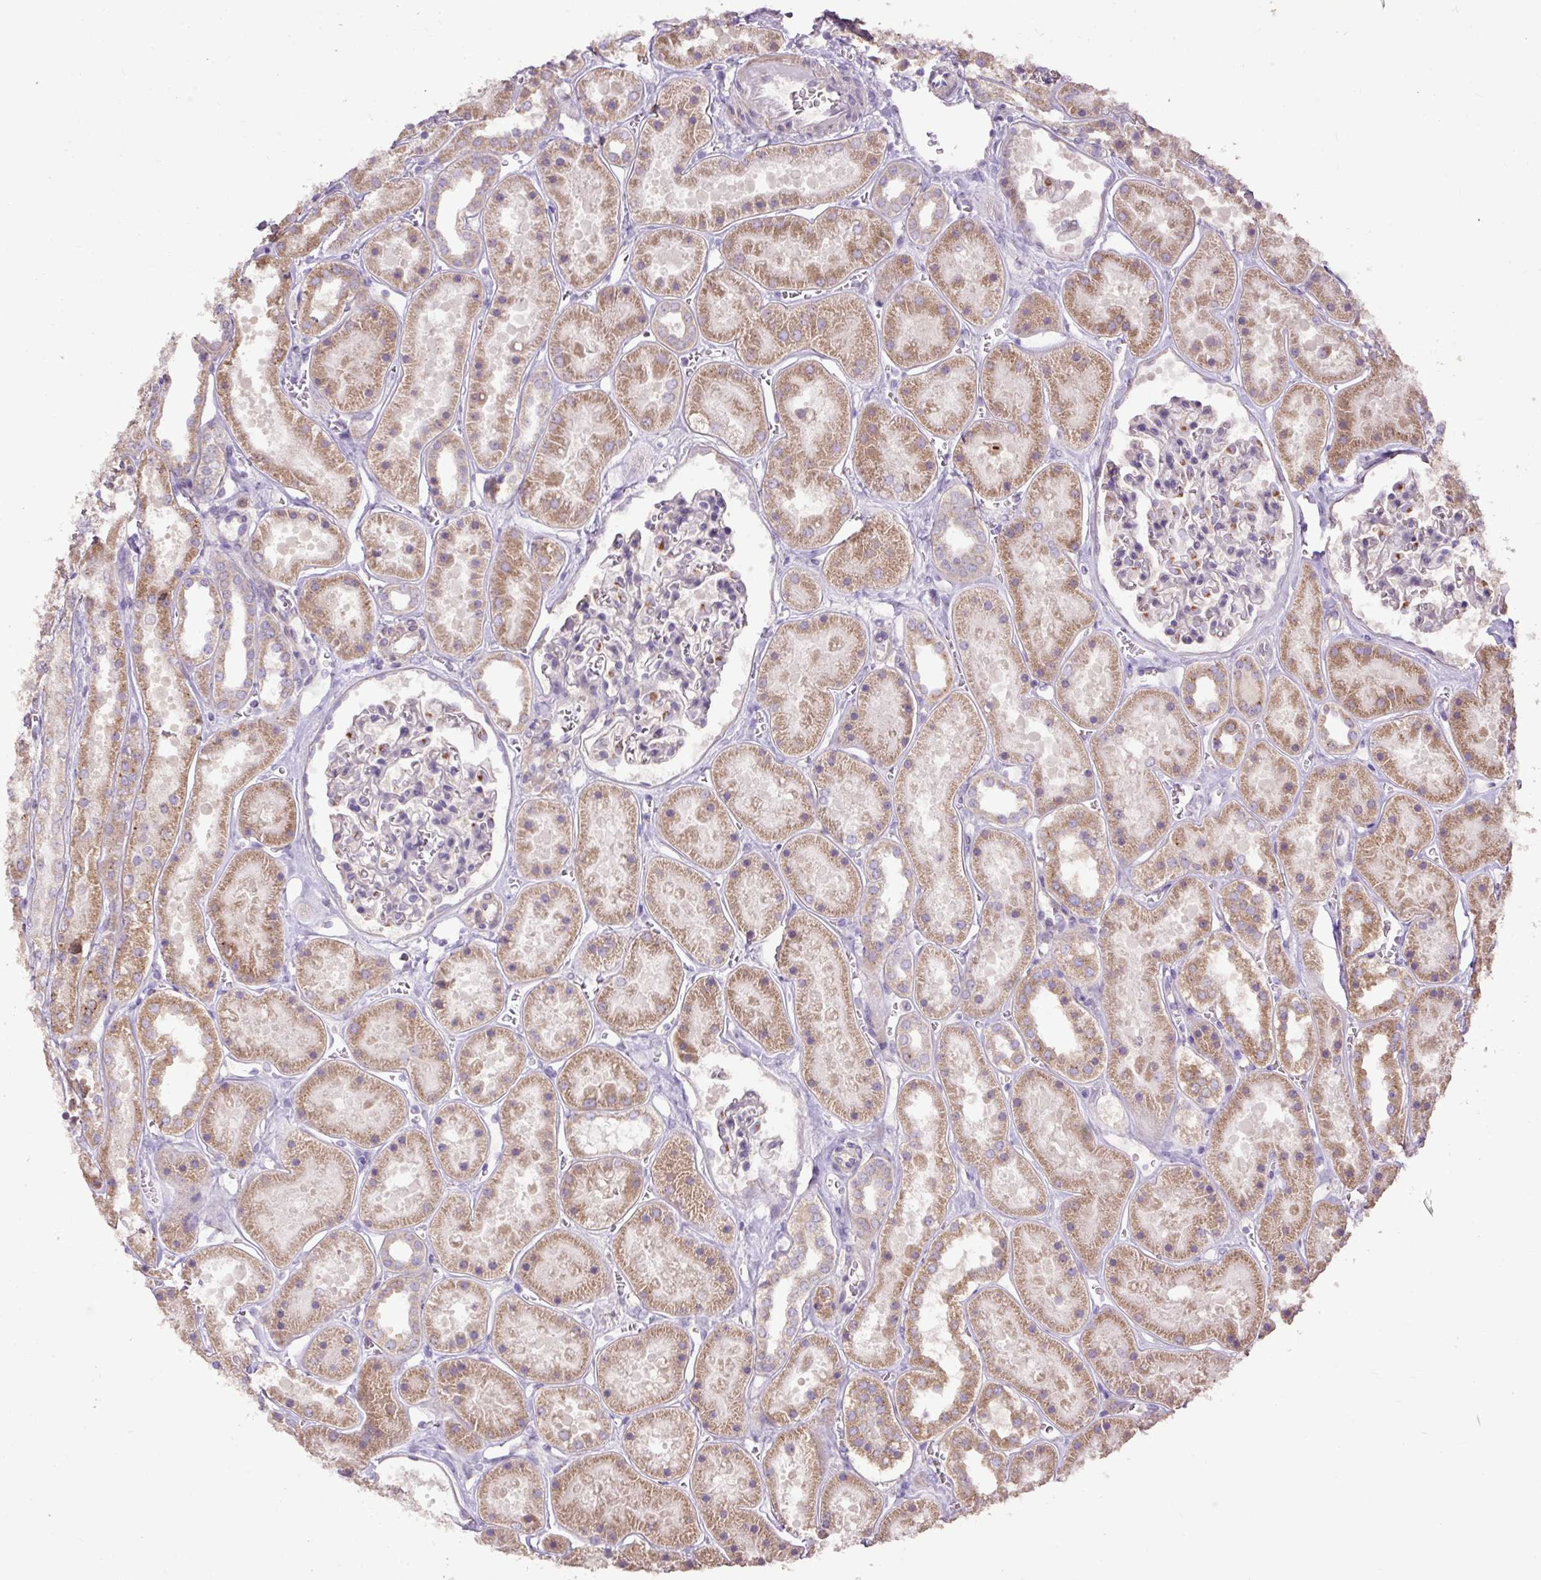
{"staining": {"intensity": "moderate", "quantity": "<25%", "location": "cytoplasmic/membranous"}, "tissue": "kidney", "cell_type": "Cells in glomeruli", "image_type": "normal", "snomed": [{"axis": "morphology", "description": "Normal tissue, NOS"}, {"axis": "topography", "description": "Kidney"}], "caption": "High-magnification brightfield microscopy of normal kidney stained with DAB (brown) and counterstained with hematoxylin (blue). cells in glomeruli exhibit moderate cytoplasmic/membranous positivity is identified in about<25% of cells. The staining is performed using DAB (3,3'-diaminobenzidine) brown chromogen to label protein expression. The nuclei are counter-stained blue using hematoxylin.", "gene": "ABR", "patient": {"sex": "female", "age": 41}}